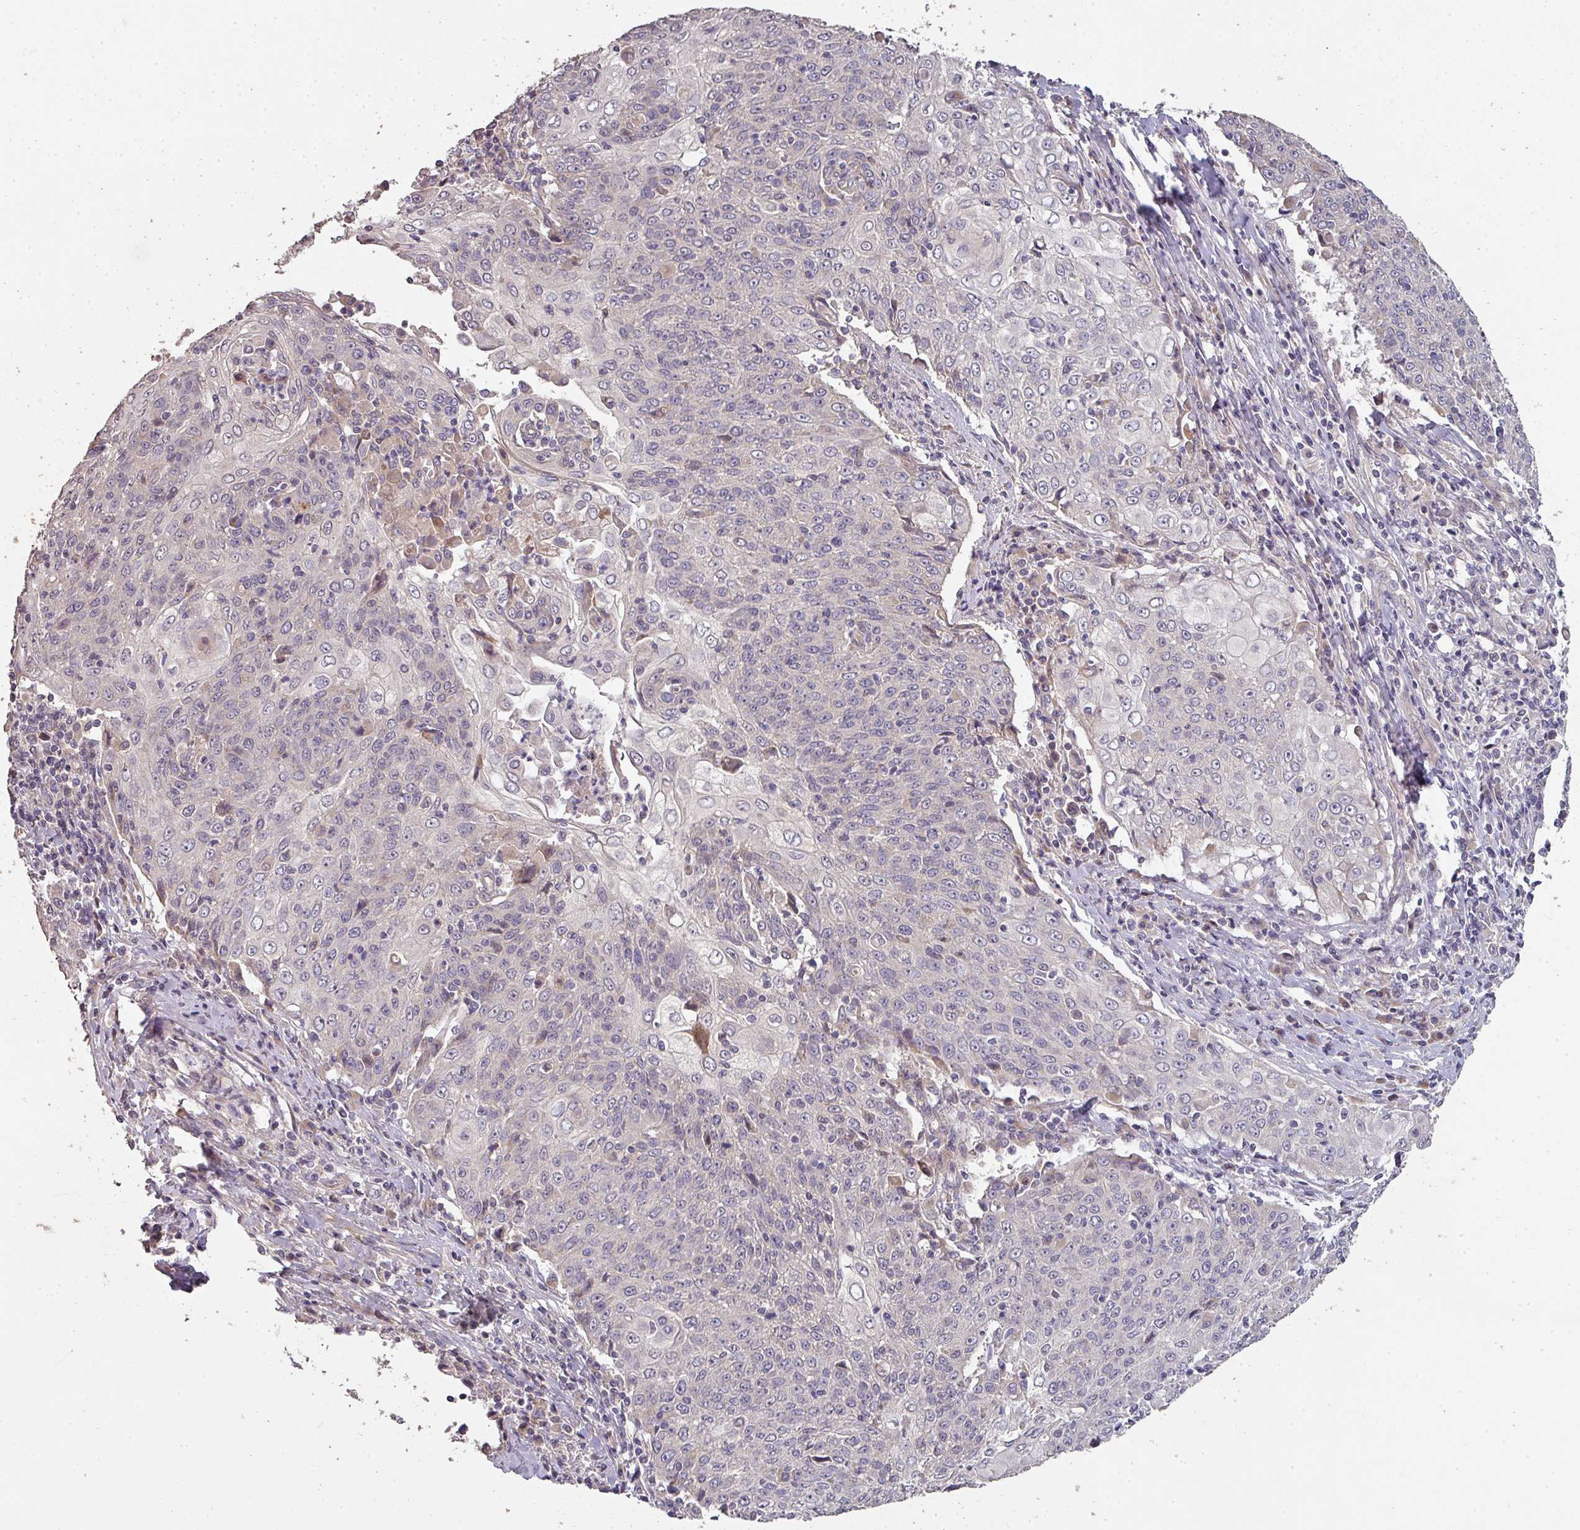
{"staining": {"intensity": "negative", "quantity": "none", "location": "none"}, "tissue": "cervical cancer", "cell_type": "Tumor cells", "image_type": "cancer", "snomed": [{"axis": "morphology", "description": "Squamous cell carcinoma, NOS"}, {"axis": "topography", "description": "Cervix"}], "caption": "Immunohistochemistry histopathology image of neoplastic tissue: human cervical squamous cell carcinoma stained with DAB reveals no significant protein staining in tumor cells.", "gene": "PCDH1", "patient": {"sex": "female", "age": 48}}